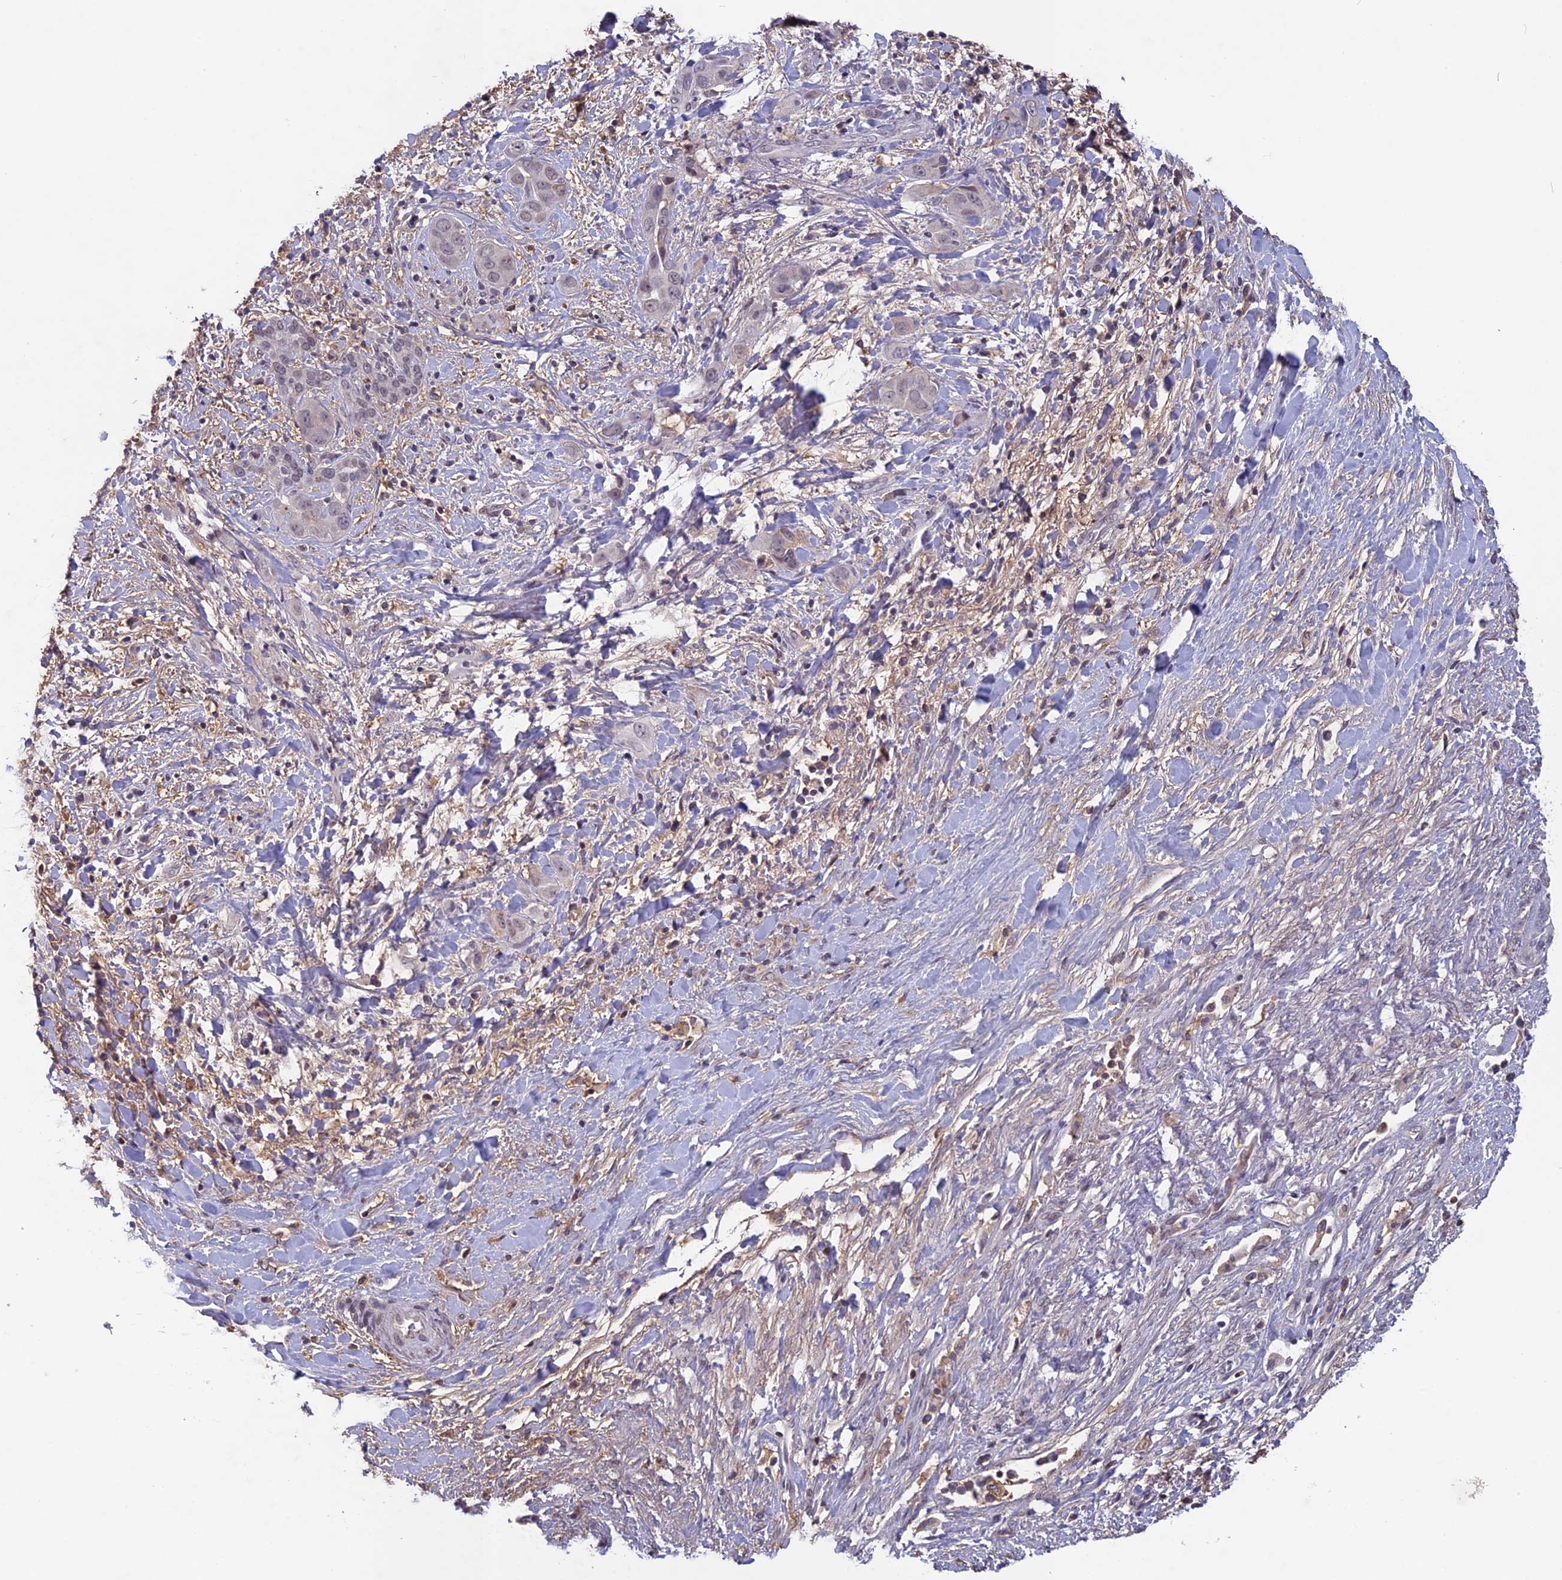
{"staining": {"intensity": "negative", "quantity": "none", "location": "none"}, "tissue": "liver cancer", "cell_type": "Tumor cells", "image_type": "cancer", "snomed": [{"axis": "morphology", "description": "Cholangiocarcinoma"}, {"axis": "topography", "description": "Liver"}], "caption": "DAB immunohistochemical staining of liver cancer (cholangiocarcinoma) demonstrates no significant staining in tumor cells.", "gene": "FKBPL", "patient": {"sex": "female", "age": 52}}